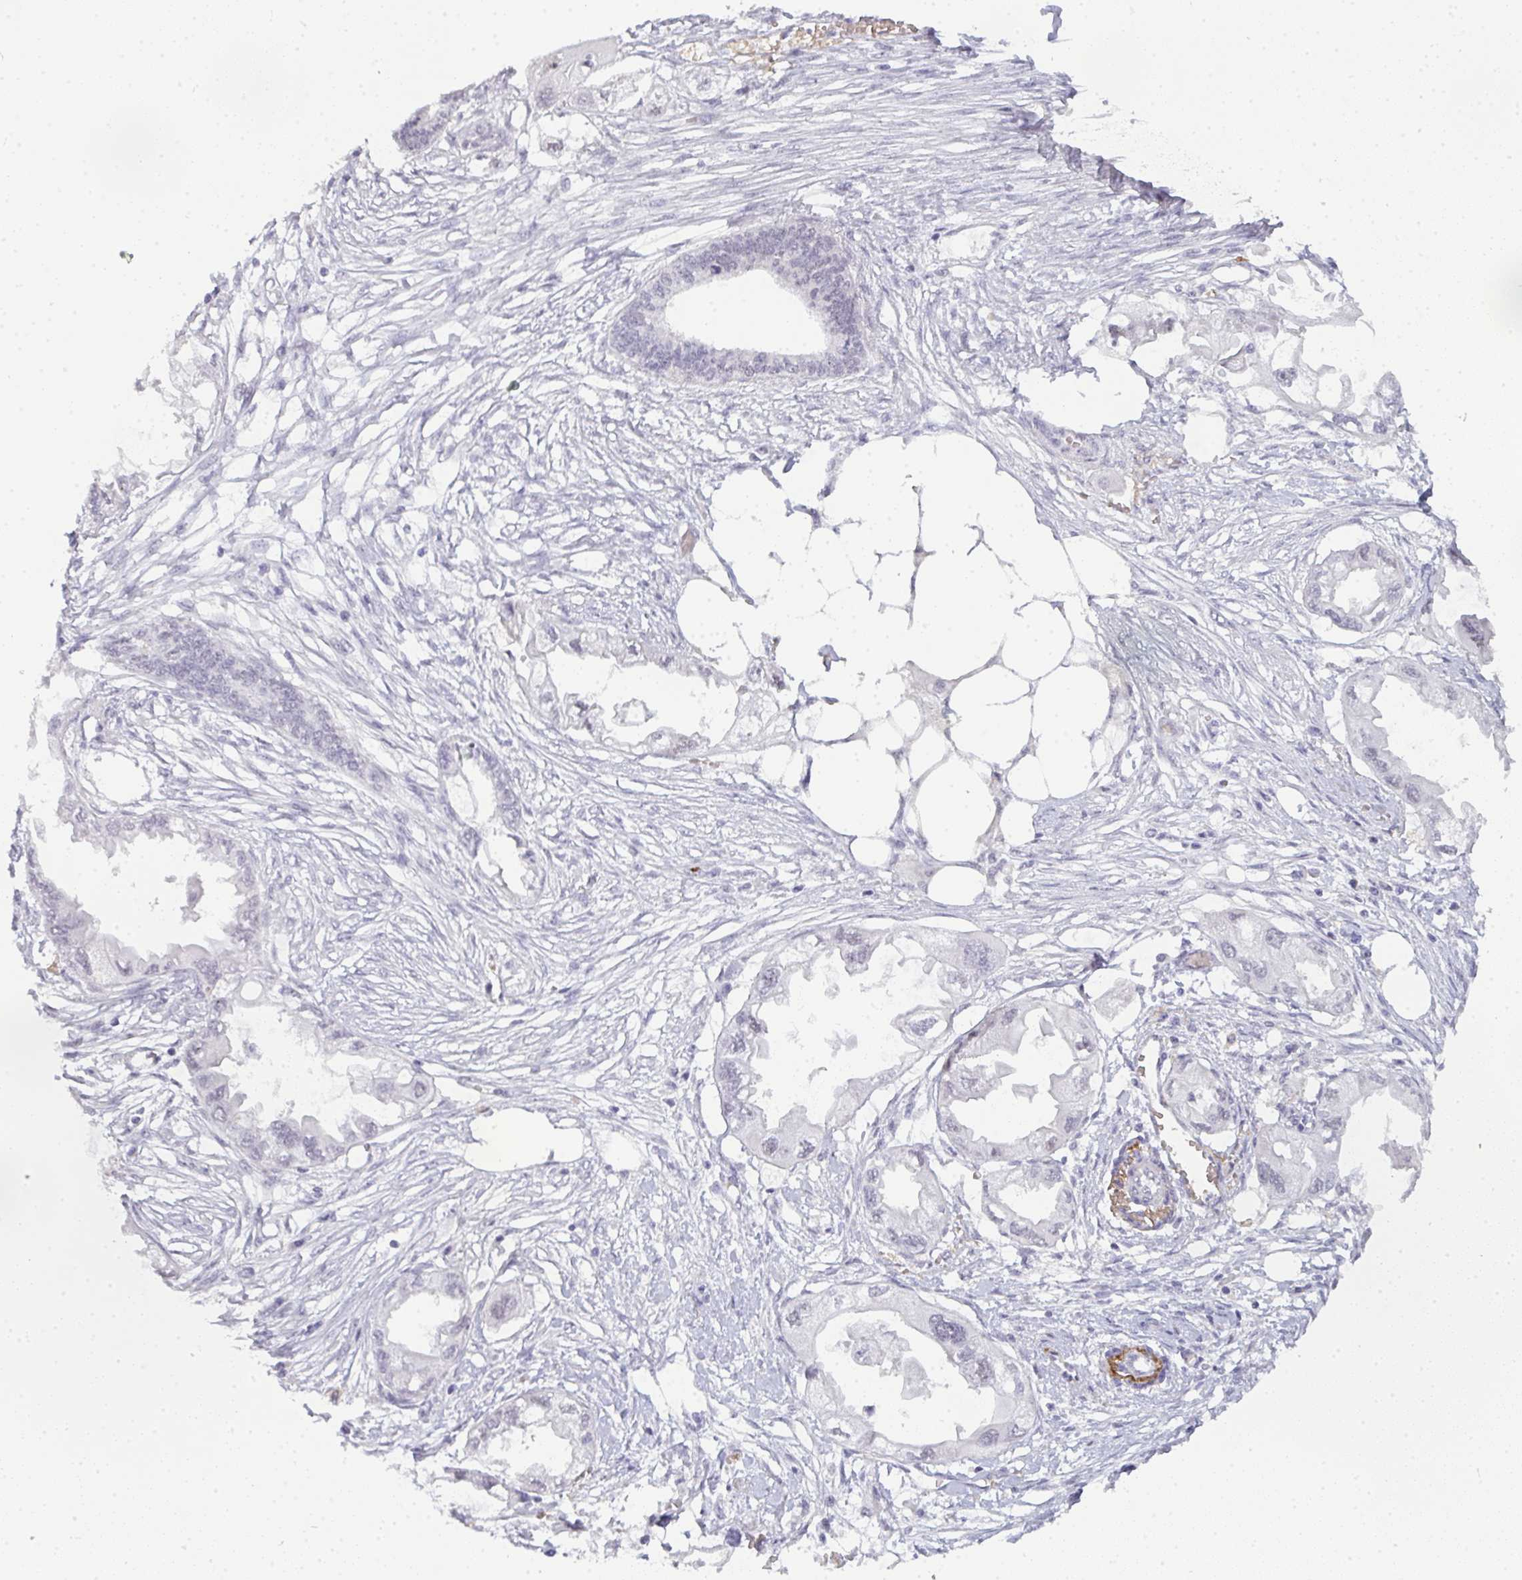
{"staining": {"intensity": "negative", "quantity": "none", "location": "none"}, "tissue": "endometrial cancer", "cell_type": "Tumor cells", "image_type": "cancer", "snomed": [{"axis": "morphology", "description": "Adenocarcinoma, NOS"}, {"axis": "morphology", "description": "Adenocarcinoma, metastatic, NOS"}, {"axis": "topography", "description": "Adipose tissue"}, {"axis": "topography", "description": "Endometrium"}], "caption": "This is an immunohistochemistry micrograph of human endometrial cancer. There is no positivity in tumor cells.", "gene": "TNMD", "patient": {"sex": "female", "age": 67}}